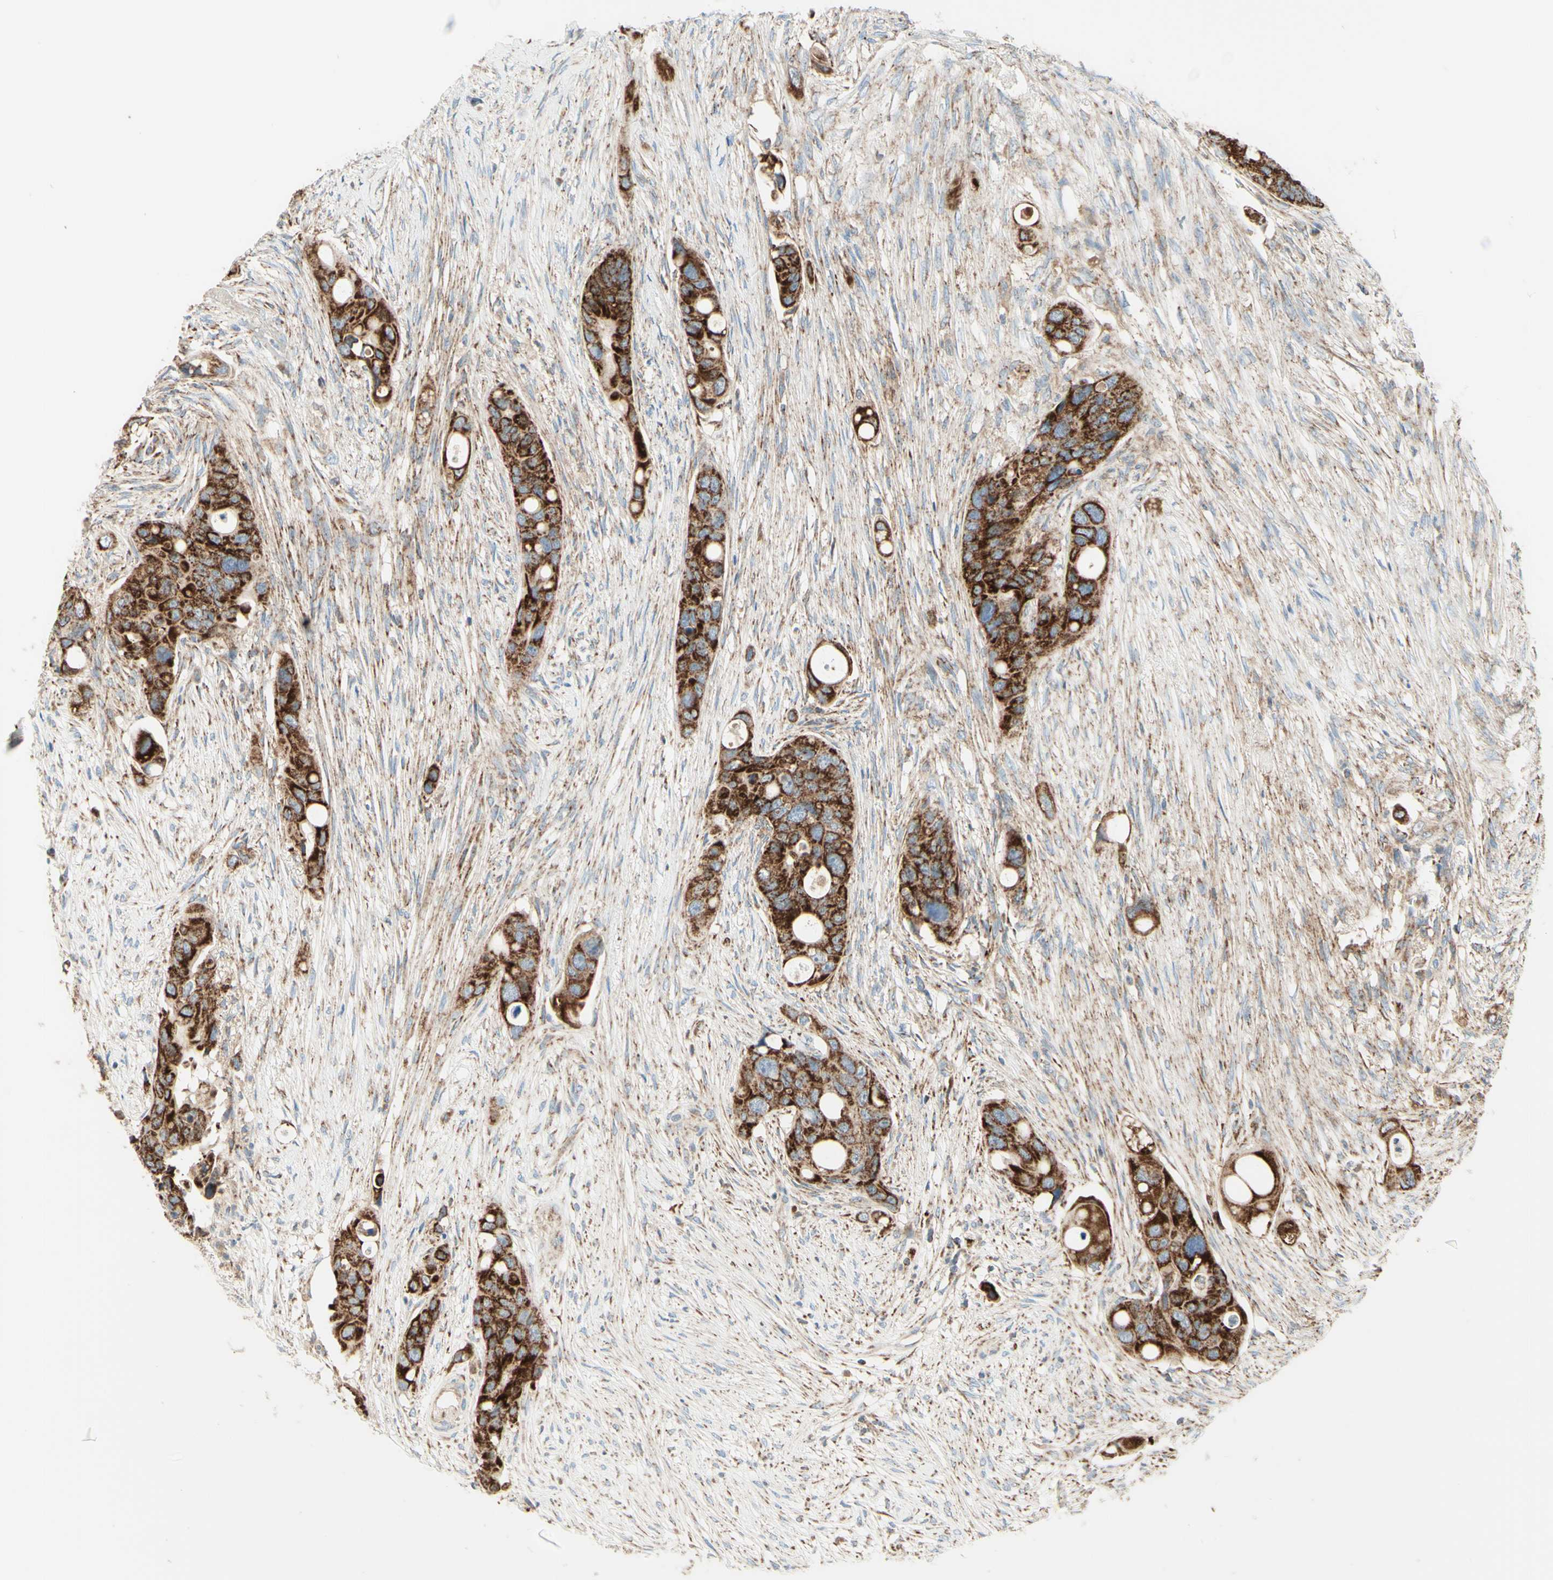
{"staining": {"intensity": "strong", "quantity": ">75%", "location": "cytoplasmic/membranous"}, "tissue": "colorectal cancer", "cell_type": "Tumor cells", "image_type": "cancer", "snomed": [{"axis": "morphology", "description": "Adenocarcinoma, NOS"}, {"axis": "topography", "description": "Colon"}], "caption": "Tumor cells demonstrate high levels of strong cytoplasmic/membranous positivity in about >75% of cells in adenocarcinoma (colorectal). (Brightfield microscopy of DAB IHC at high magnification).", "gene": "ARMC10", "patient": {"sex": "female", "age": 57}}